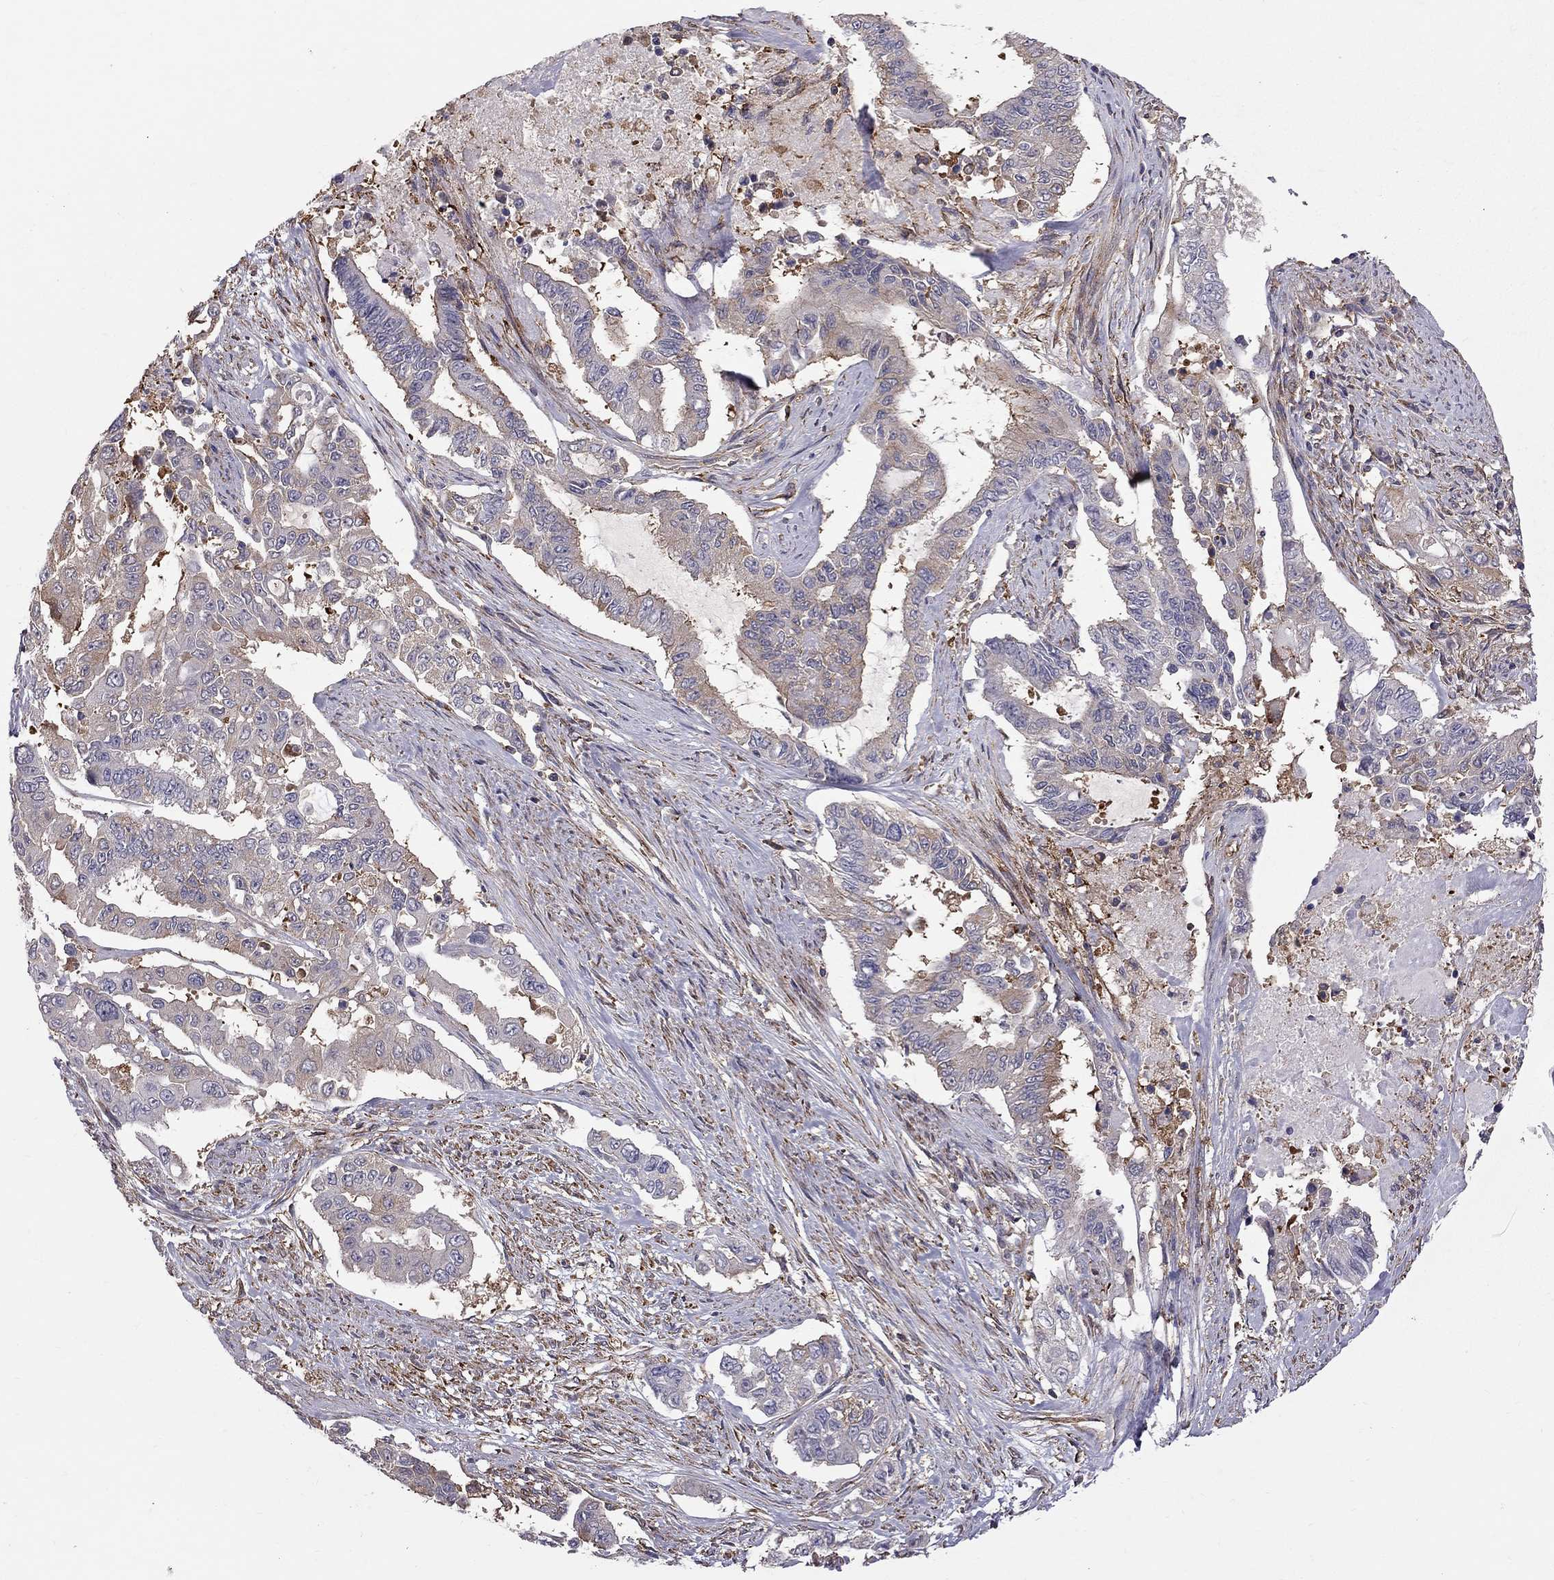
{"staining": {"intensity": "moderate", "quantity": "25%-75%", "location": "cytoplasmic/membranous"}, "tissue": "endometrial cancer", "cell_type": "Tumor cells", "image_type": "cancer", "snomed": [{"axis": "morphology", "description": "Adenocarcinoma, NOS"}, {"axis": "topography", "description": "Uterus"}], "caption": "IHC of human adenocarcinoma (endometrial) displays medium levels of moderate cytoplasmic/membranous staining in about 25%-75% of tumor cells.", "gene": "EIF4E3", "patient": {"sex": "female", "age": 59}}